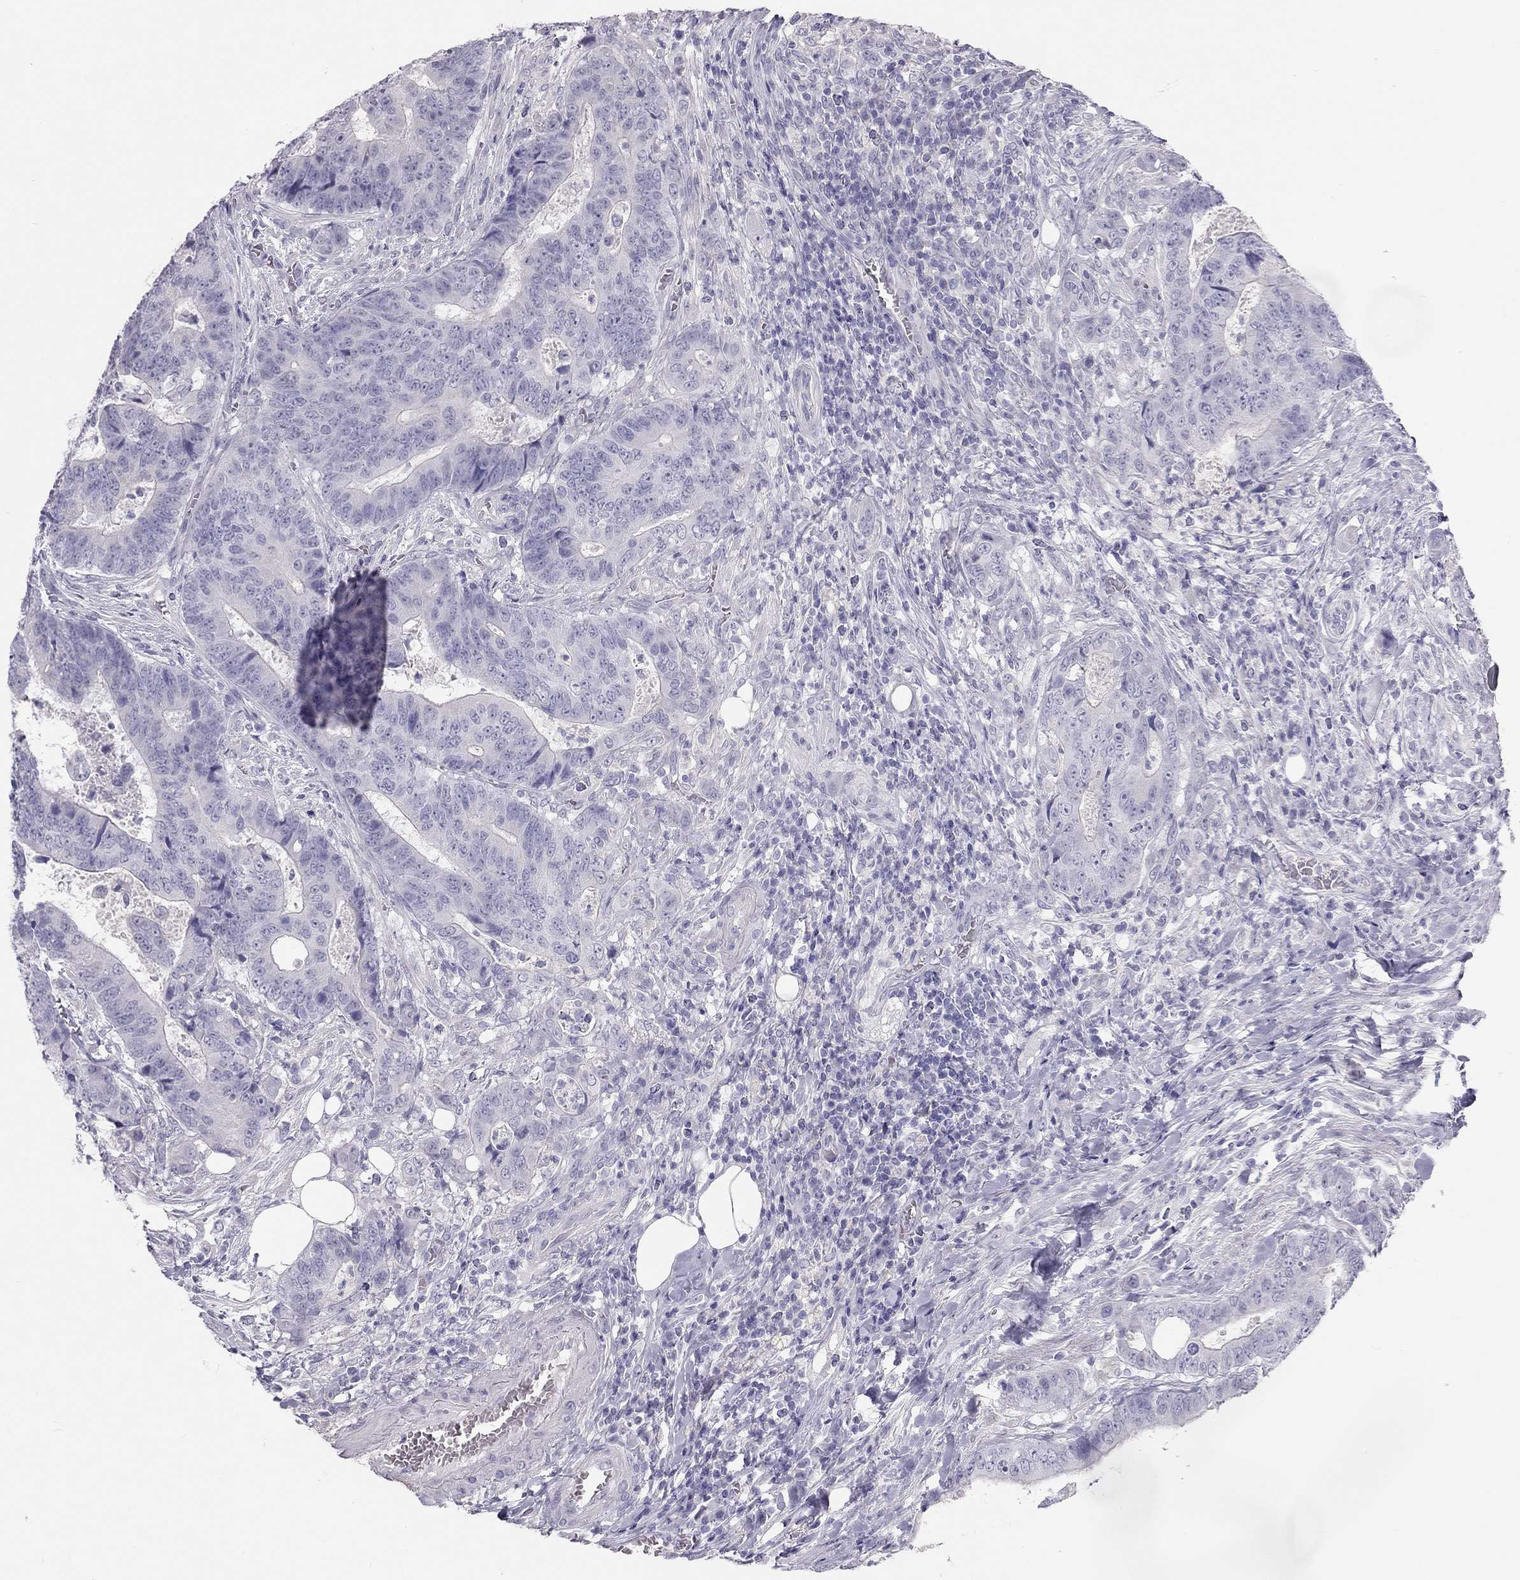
{"staining": {"intensity": "negative", "quantity": "none", "location": "none"}, "tissue": "colorectal cancer", "cell_type": "Tumor cells", "image_type": "cancer", "snomed": [{"axis": "morphology", "description": "Adenocarcinoma, NOS"}, {"axis": "topography", "description": "Colon"}], "caption": "DAB (3,3'-diaminobenzidine) immunohistochemical staining of colorectal adenocarcinoma exhibits no significant expression in tumor cells.", "gene": "SPATA12", "patient": {"sex": "female", "age": 48}}